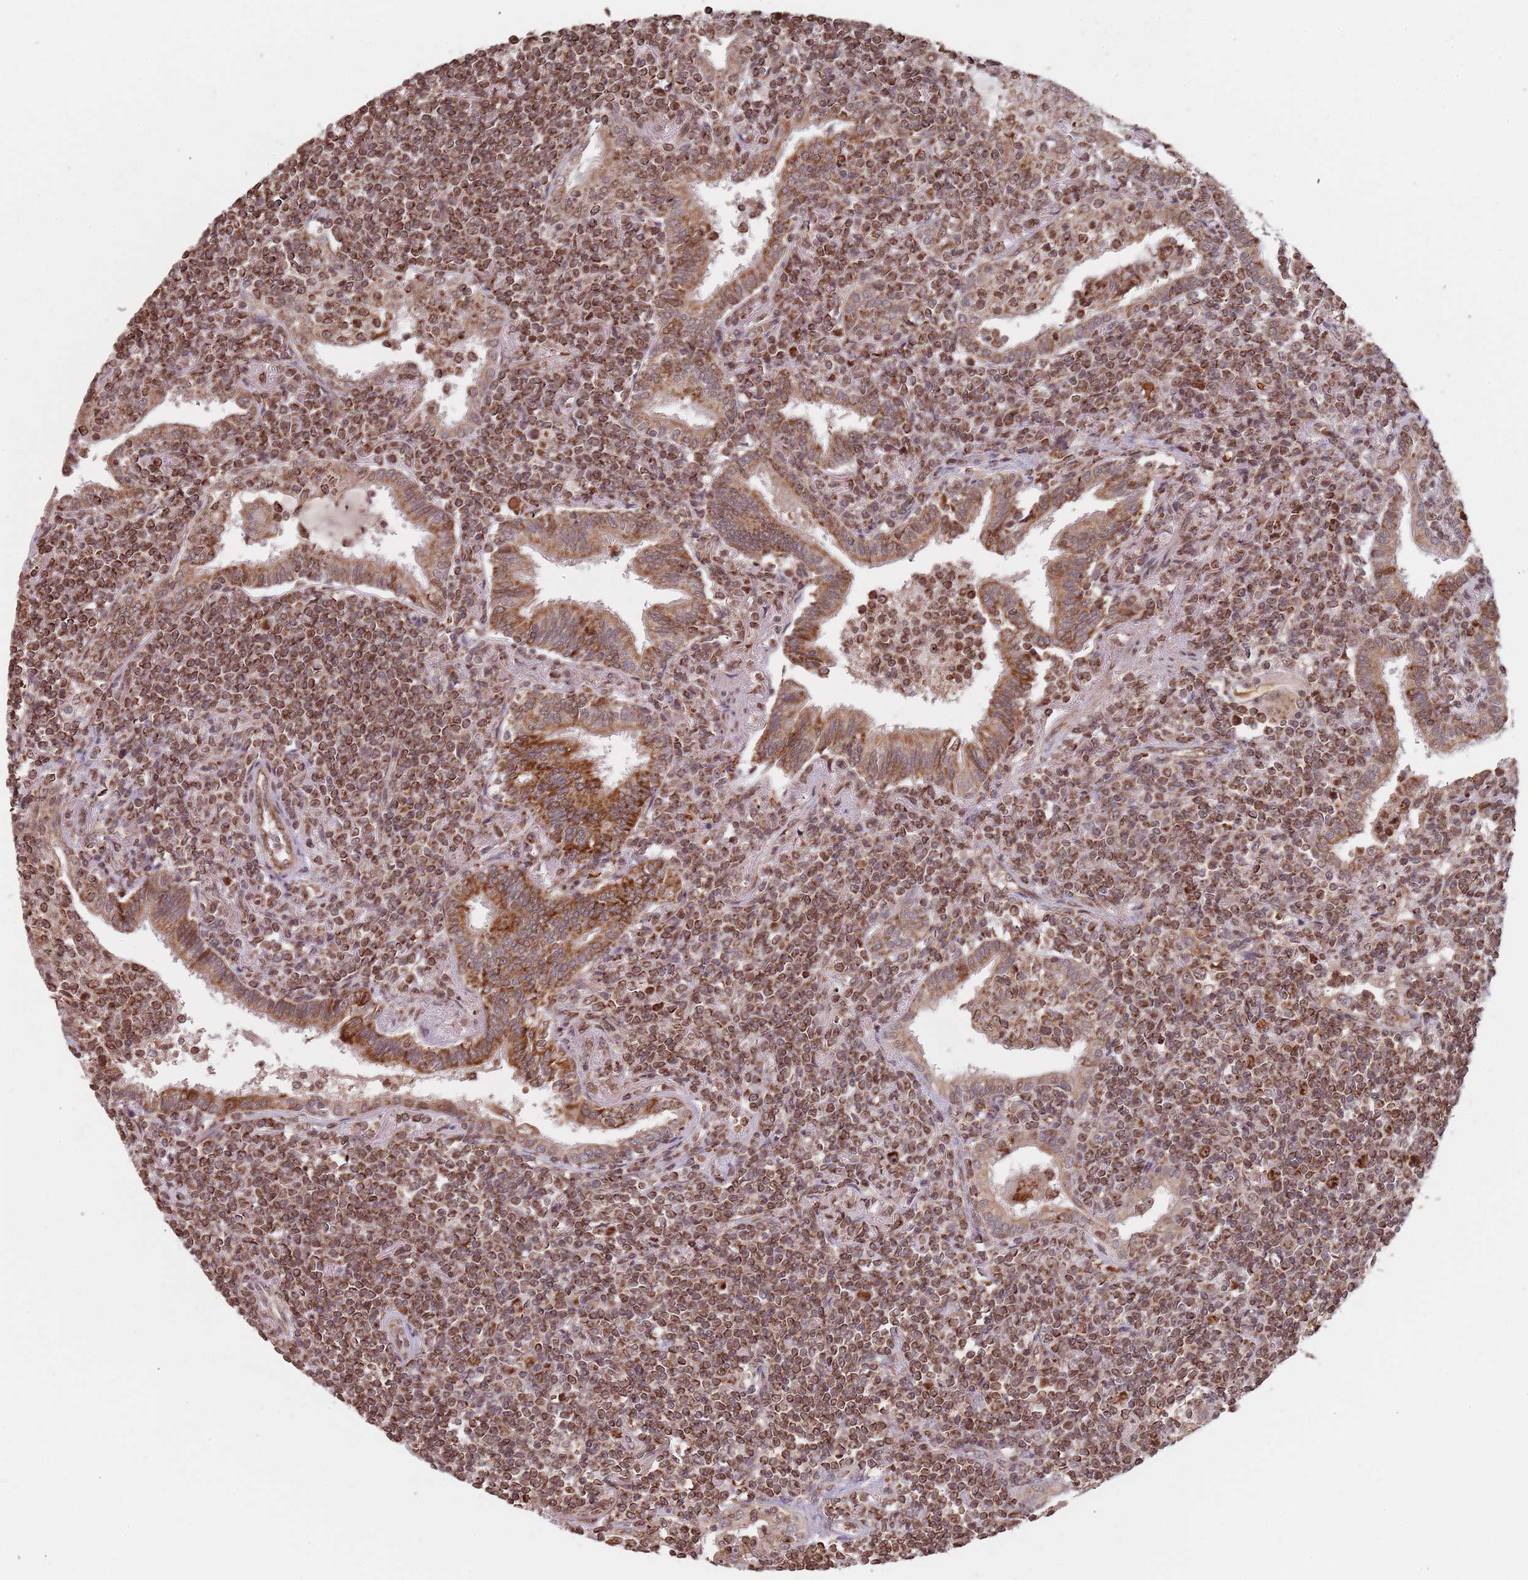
{"staining": {"intensity": "moderate", "quantity": ">75%", "location": "cytoplasmic/membranous"}, "tissue": "lymphoma", "cell_type": "Tumor cells", "image_type": "cancer", "snomed": [{"axis": "morphology", "description": "Malignant lymphoma, non-Hodgkin's type, Low grade"}, {"axis": "topography", "description": "Lung"}], "caption": "This image demonstrates immunohistochemistry (IHC) staining of human lymphoma, with medium moderate cytoplasmic/membranous expression in approximately >75% of tumor cells.", "gene": "DCHS1", "patient": {"sex": "female", "age": 71}}